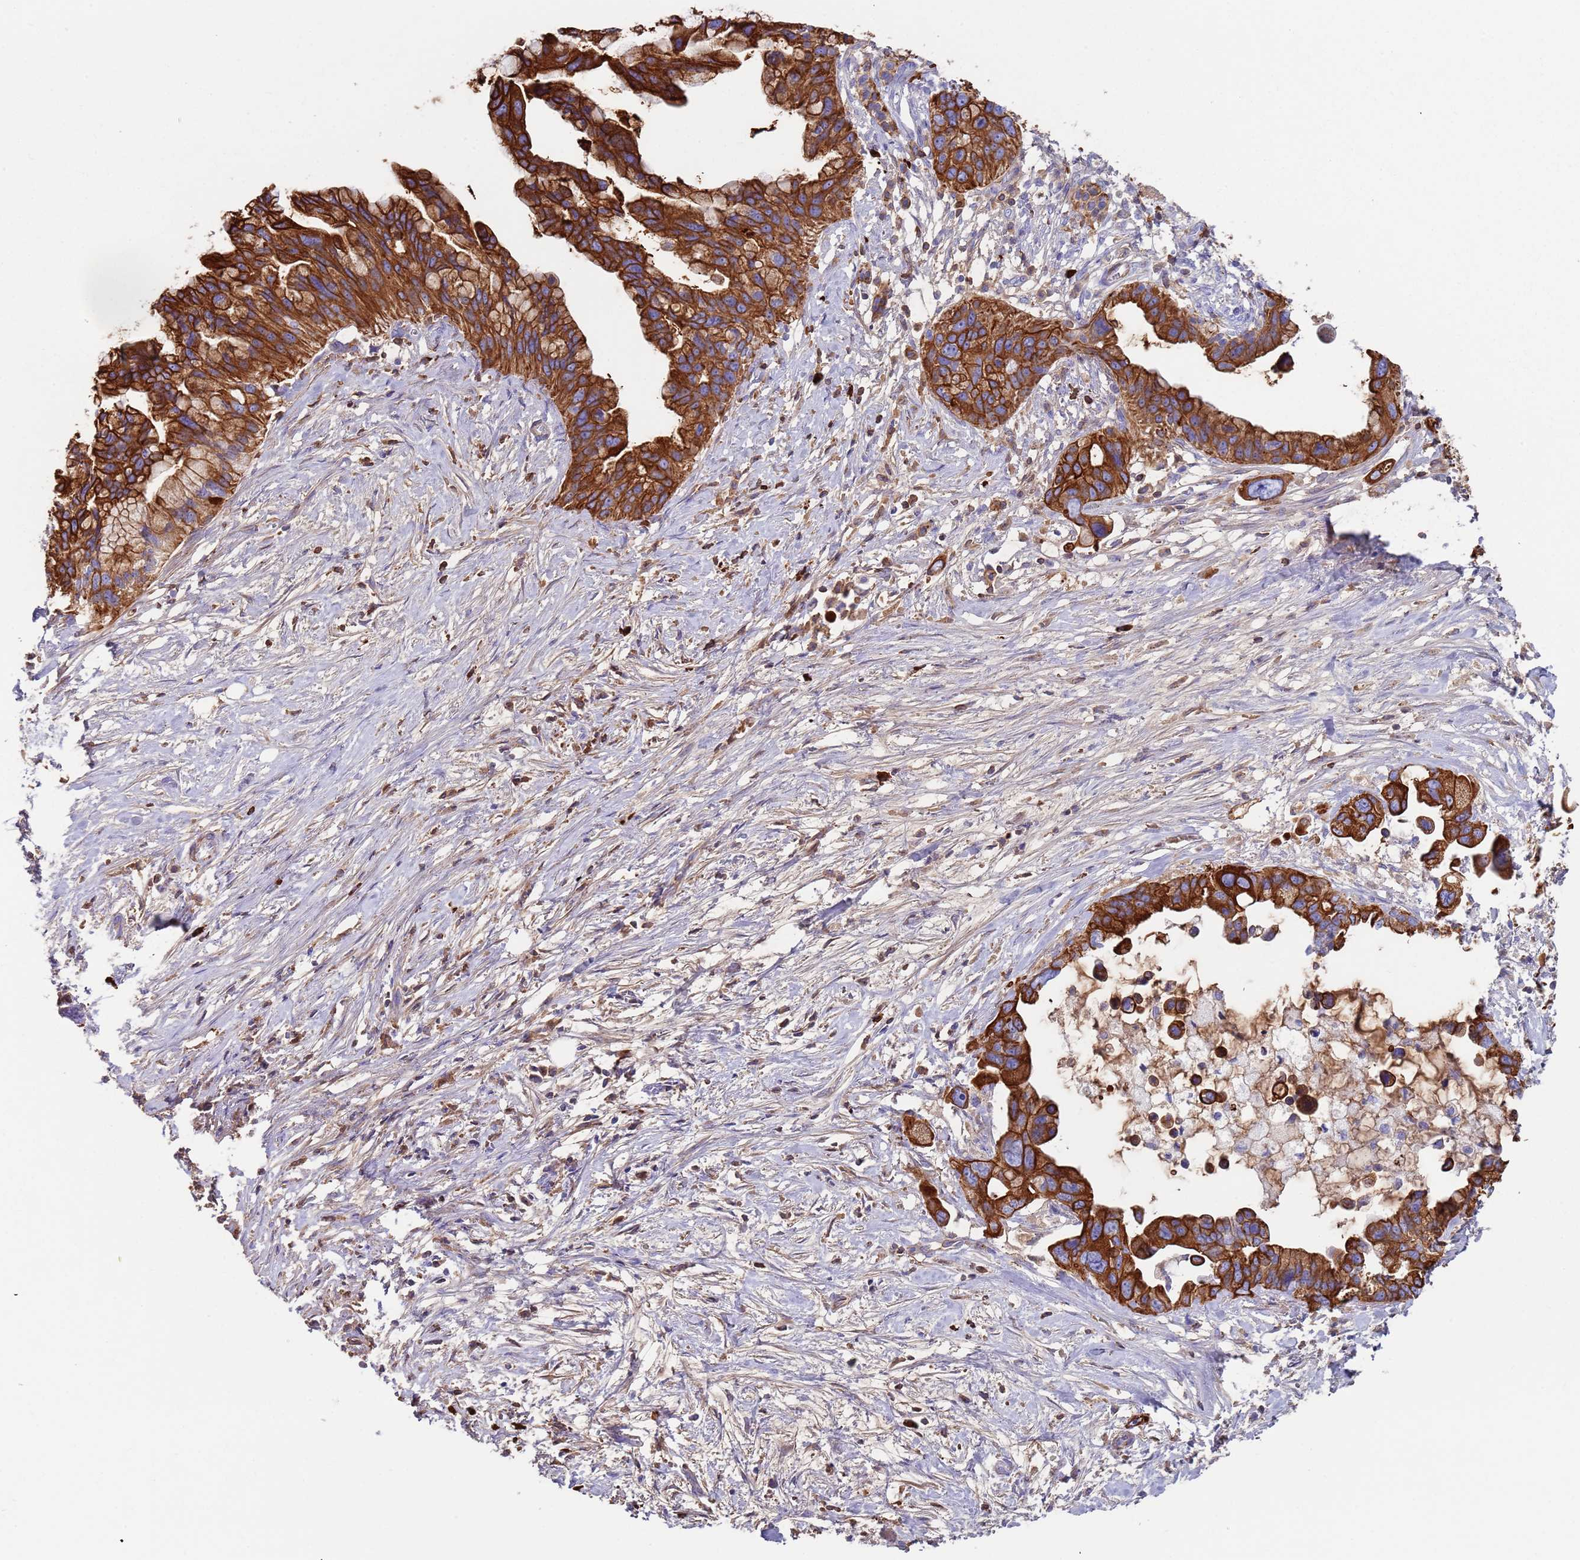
{"staining": {"intensity": "strong", "quantity": ">75%", "location": "cytoplasmic/membranous"}, "tissue": "pancreatic cancer", "cell_type": "Tumor cells", "image_type": "cancer", "snomed": [{"axis": "morphology", "description": "Adenocarcinoma, NOS"}, {"axis": "topography", "description": "Pancreas"}], "caption": "Strong cytoplasmic/membranous expression is present in about >75% of tumor cells in adenocarcinoma (pancreatic). (DAB IHC, brown staining for protein, blue staining for nuclei).", "gene": "CYSLTR2", "patient": {"sex": "female", "age": 83}}